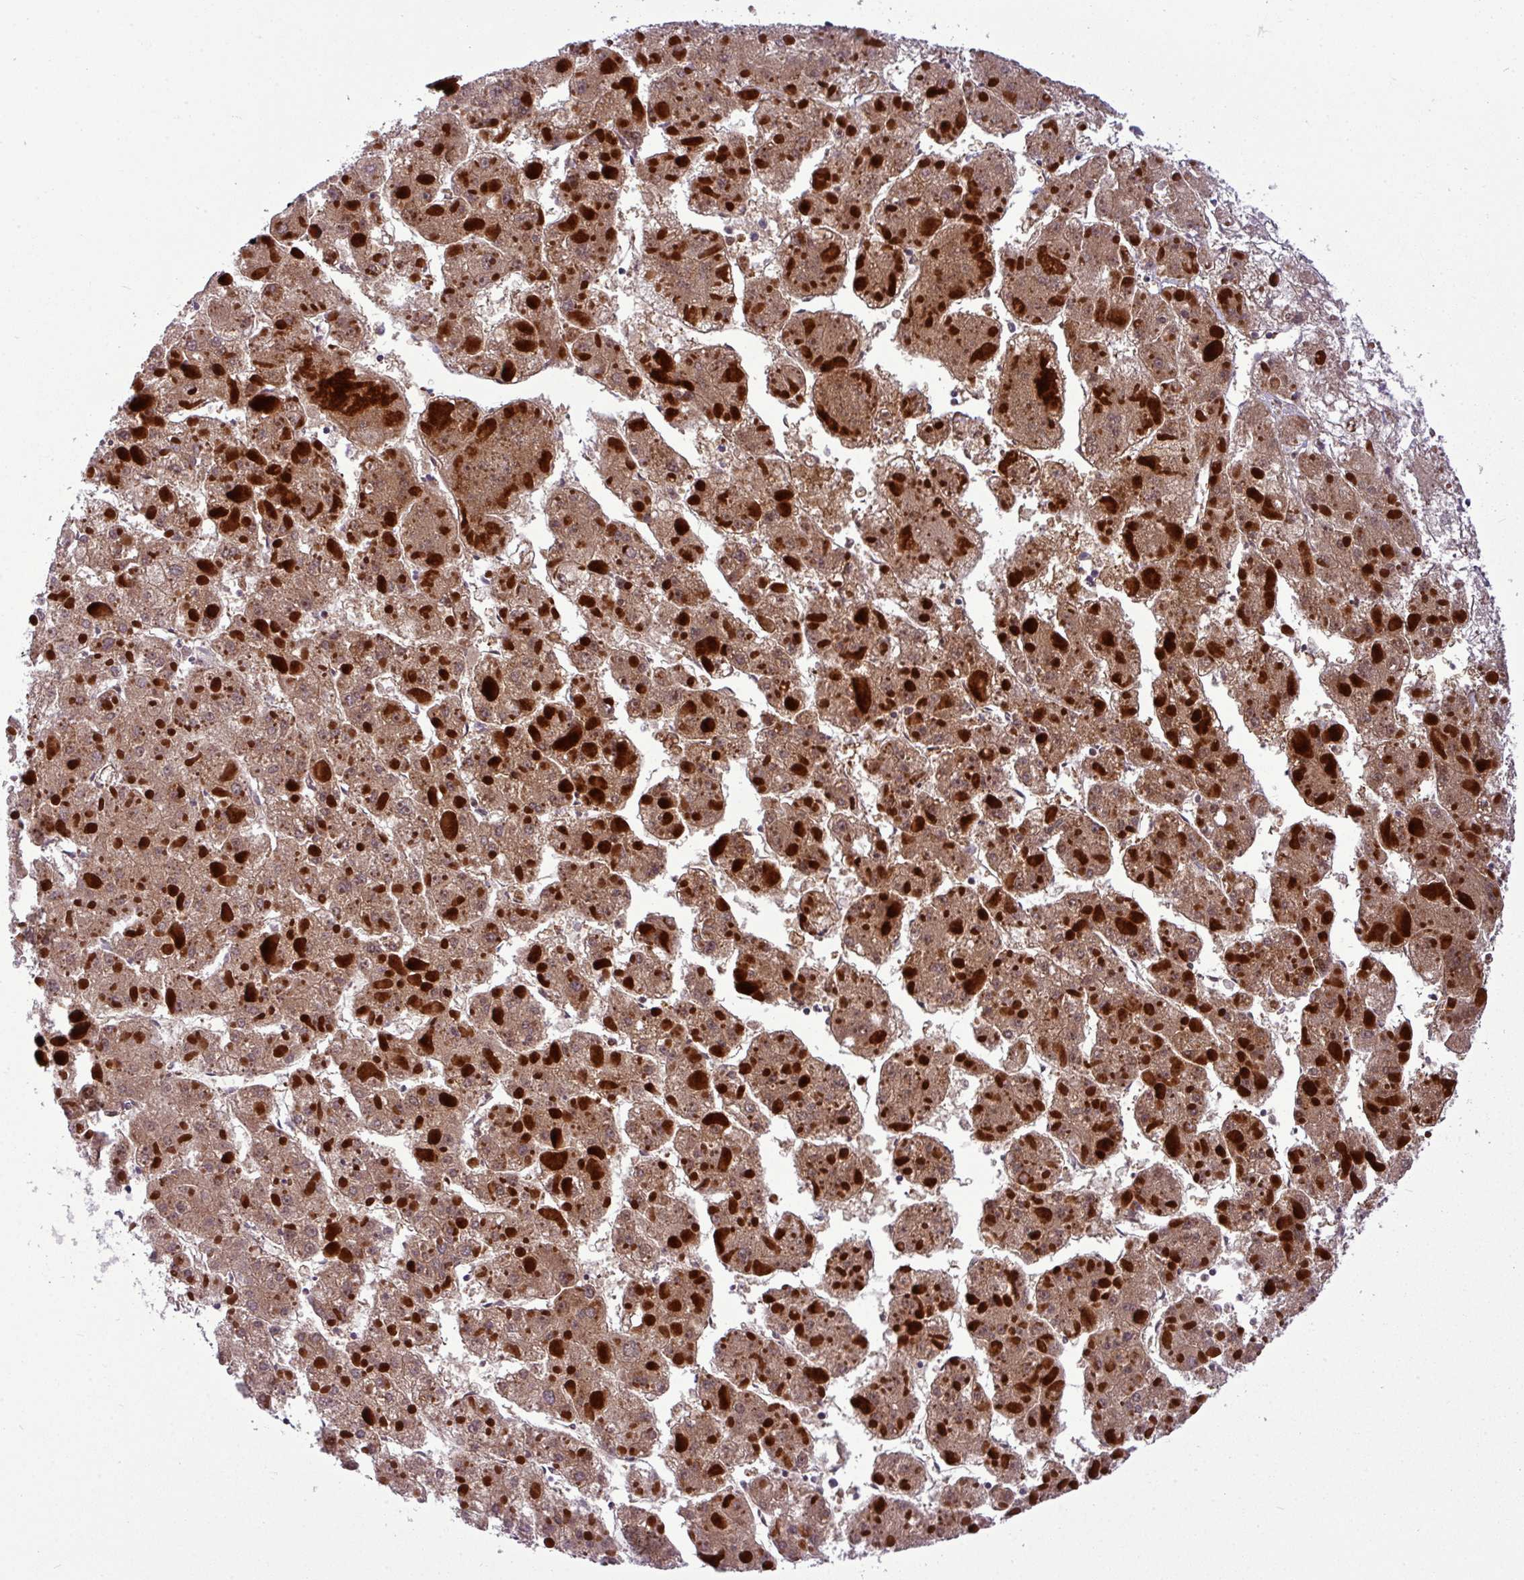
{"staining": {"intensity": "moderate", "quantity": ">75%", "location": "cytoplasmic/membranous"}, "tissue": "liver cancer", "cell_type": "Tumor cells", "image_type": "cancer", "snomed": [{"axis": "morphology", "description": "Carcinoma, Hepatocellular, NOS"}, {"axis": "topography", "description": "Liver"}], "caption": "An IHC image of neoplastic tissue is shown. Protein staining in brown shows moderate cytoplasmic/membranous positivity in liver hepatocellular carcinoma within tumor cells.", "gene": "SLC66A2", "patient": {"sex": "female", "age": 73}}